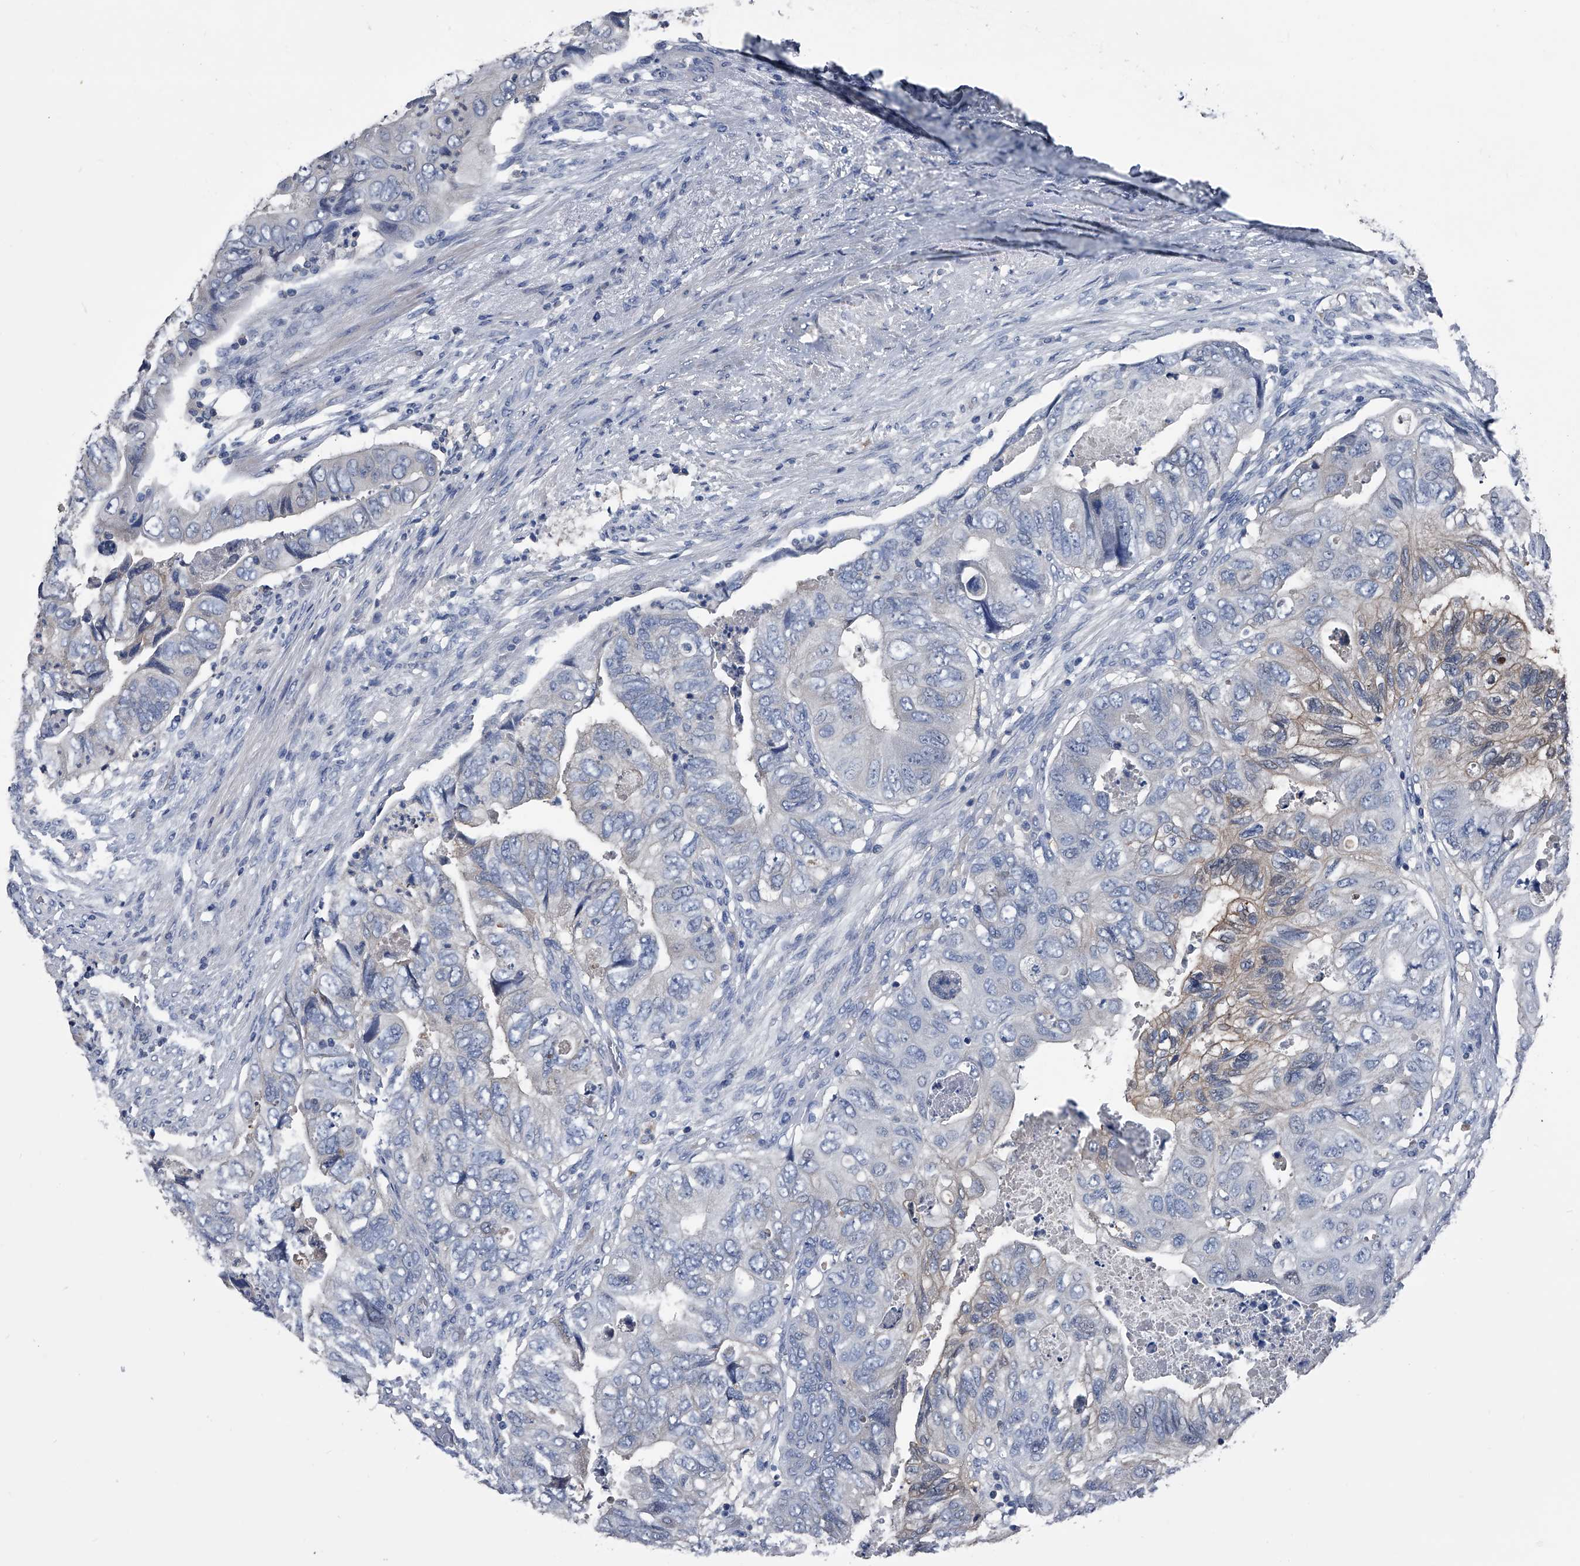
{"staining": {"intensity": "negative", "quantity": "none", "location": "none"}, "tissue": "colorectal cancer", "cell_type": "Tumor cells", "image_type": "cancer", "snomed": [{"axis": "morphology", "description": "Adenocarcinoma, NOS"}, {"axis": "topography", "description": "Rectum"}], "caption": "Immunohistochemistry image of colorectal cancer stained for a protein (brown), which exhibits no staining in tumor cells.", "gene": "KIF13A", "patient": {"sex": "male", "age": 63}}